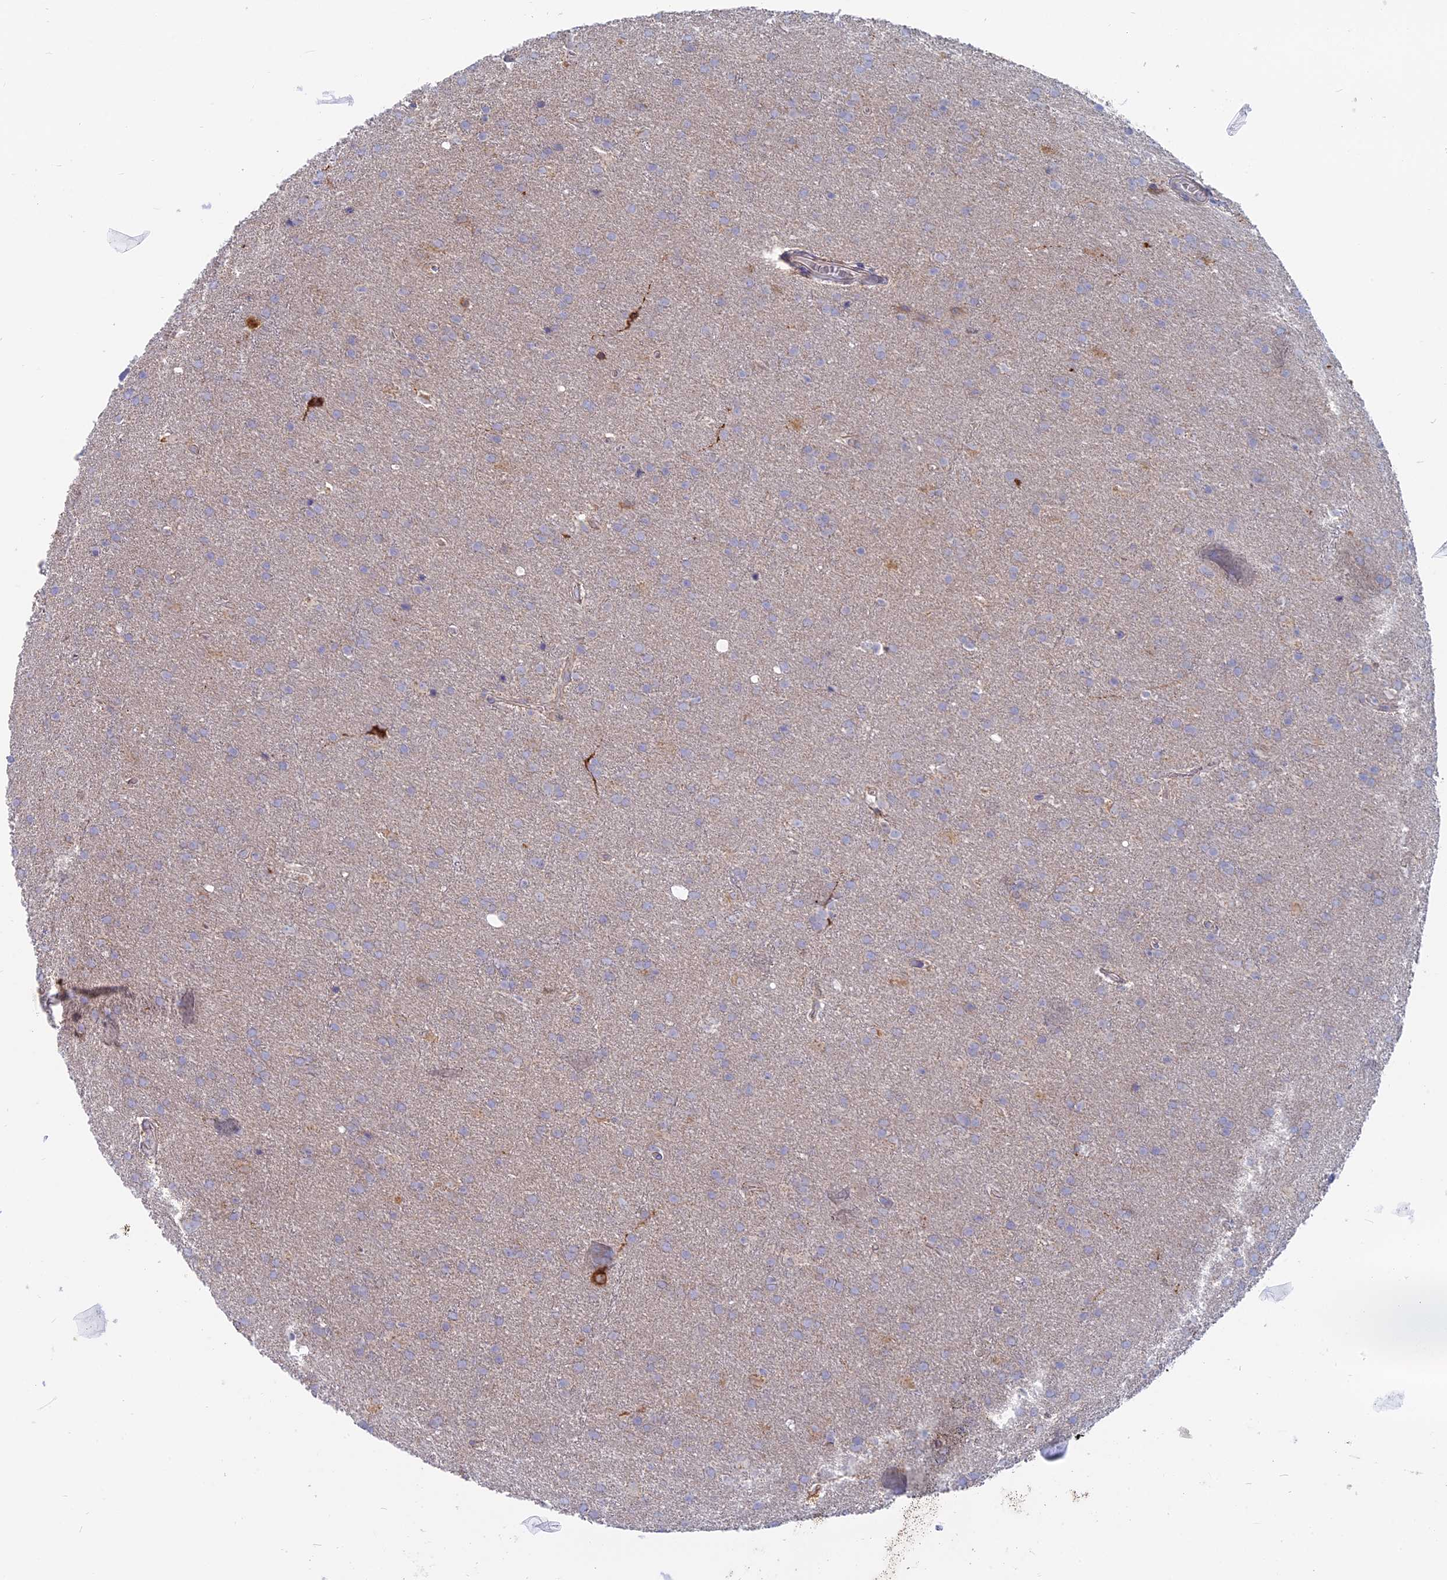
{"staining": {"intensity": "weak", "quantity": "<25%", "location": "cytoplasmic/membranous"}, "tissue": "glioma", "cell_type": "Tumor cells", "image_type": "cancer", "snomed": [{"axis": "morphology", "description": "Glioma, malignant, Low grade"}, {"axis": "topography", "description": "Brain"}], "caption": "Immunohistochemical staining of human low-grade glioma (malignant) demonstrates no significant positivity in tumor cells.", "gene": "TBC1D30", "patient": {"sex": "female", "age": 32}}